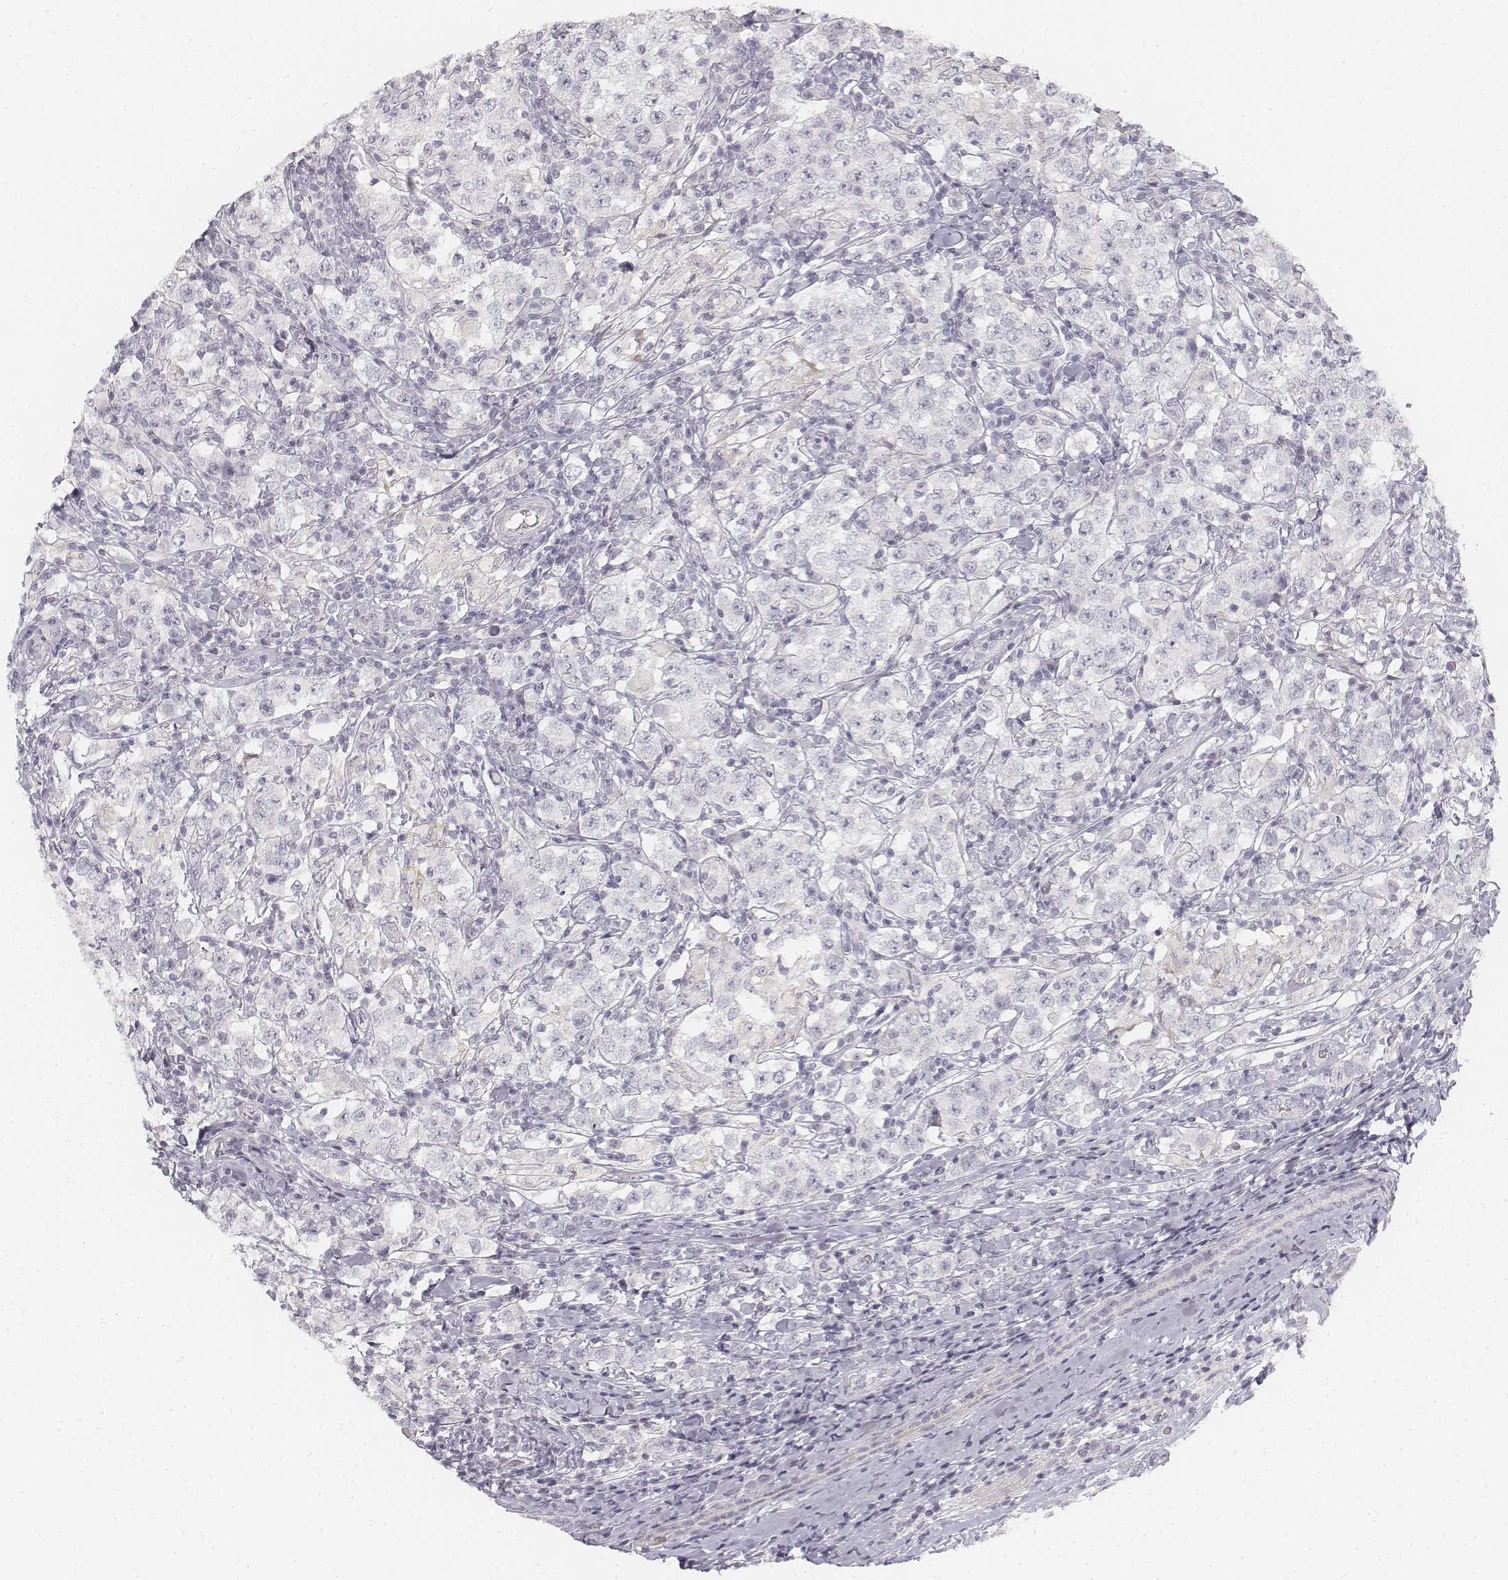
{"staining": {"intensity": "negative", "quantity": "none", "location": "none"}, "tissue": "testis cancer", "cell_type": "Tumor cells", "image_type": "cancer", "snomed": [{"axis": "morphology", "description": "Seminoma, NOS"}, {"axis": "morphology", "description": "Carcinoma, Embryonal, NOS"}, {"axis": "topography", "description": "Testis"}], "caption": "DAB immunohistochemical staining of testis seminoma displays no significant positivity in tumor cells.", "gene": "DSG4", "patient": {"sex": "male", "age": 41}}